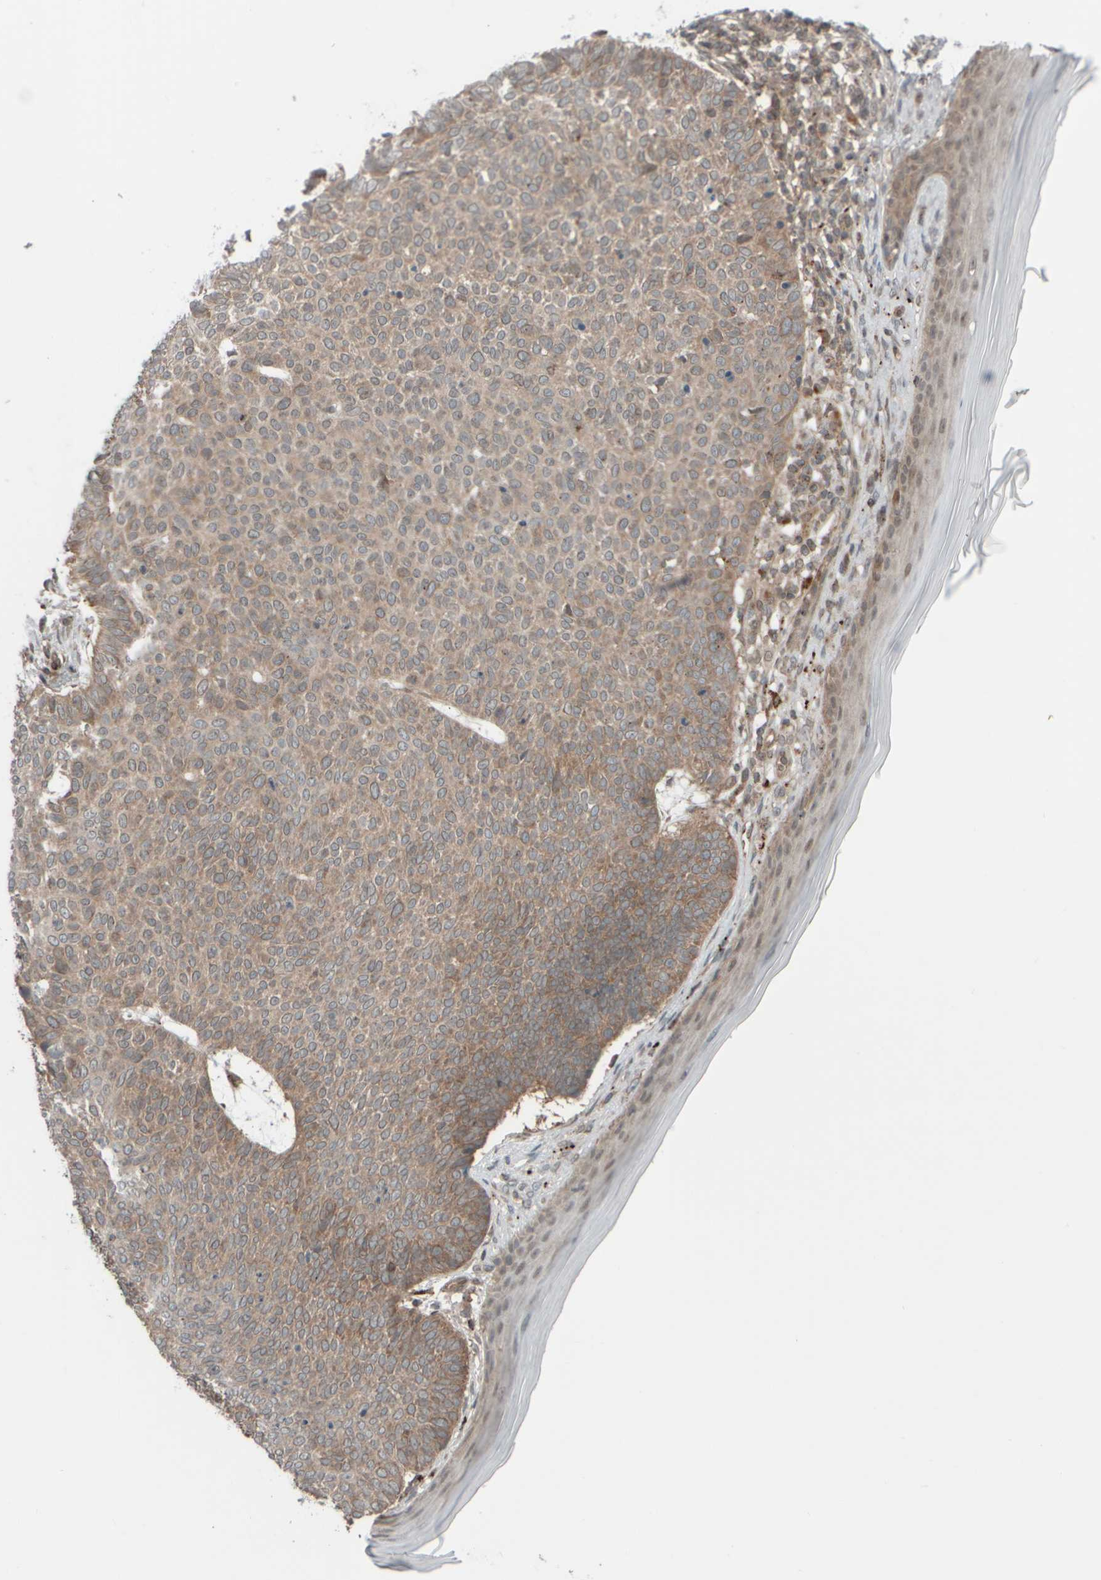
{"staining": {"intensity": "moderate", "quantity": "25%-75%", "location": "cytoplasmic/membranous"}, "tissue": "skin cancer", "cell_type": "Tumor cells", "image_type": "cancer", "snomed": [{"axis": "morphology", "description": "Normal tissue, NOS"}, {"axis": "morphology", "description": "Basal cell carcinoma"}, {"axis": "topography", "description": "Skin"}], "caption": "Basal cell carcinoma (skin) stained with a protein marker reveals moderate staining in tumor cells.", "gene": "GIGYF1", "patient": {"sex": "male", "age": 50}}